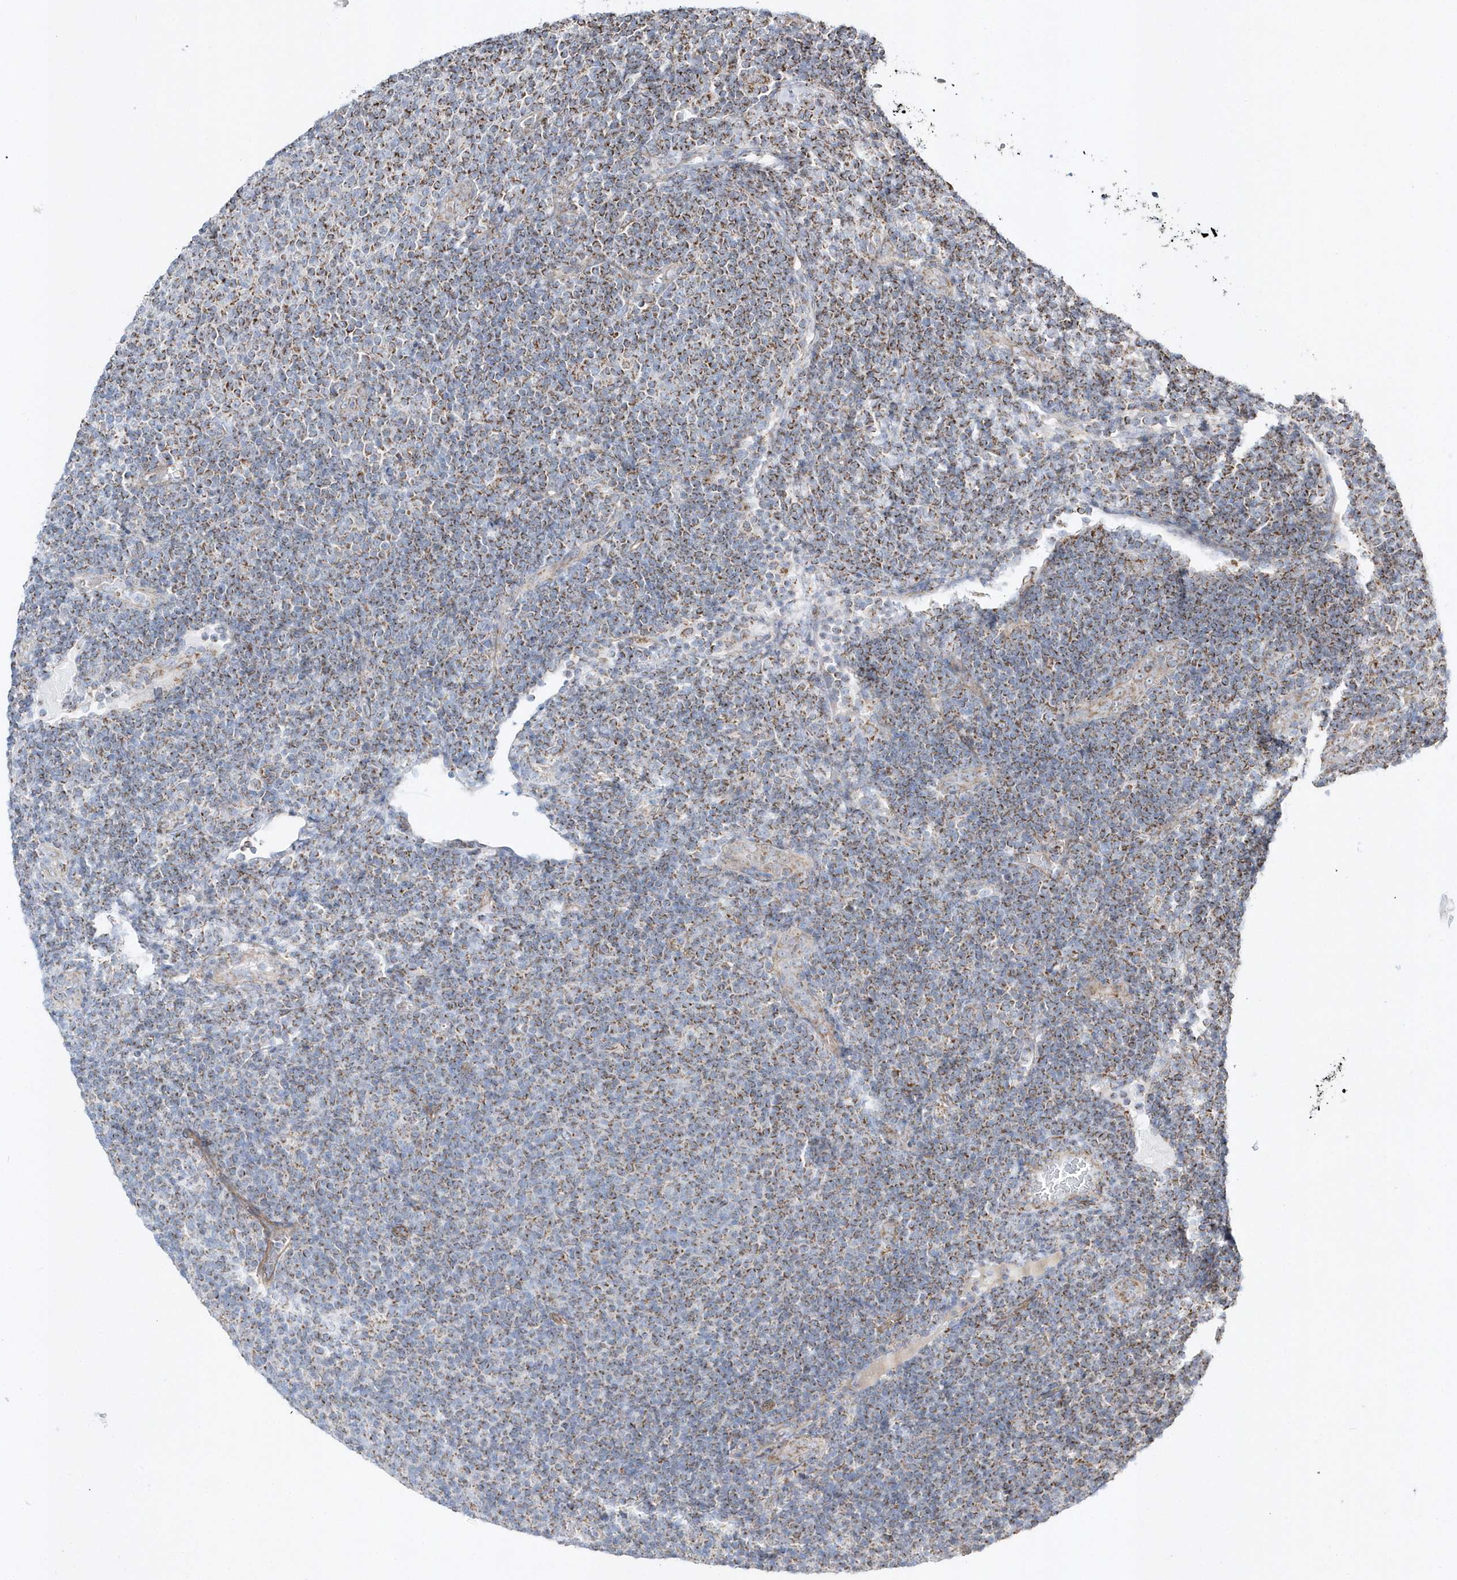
{"staining": {"intensity": "moderate", "quantity": ">75%", "location": "cytoplasmic/membranous"}, "tissue": "lymphoma", "cell_type": "Tumor cells", "image_type": "cancer", "snomed": [{"axis": "morphology", "description": "Malignant lymphoma, non-Hodgkin's type, Low grade"}, {"axis": "topography", "description": "Lymph node"}], "caption": "Brown immunohistochemical staining in human lymphoma shows moderate cytoplasmic/membranous staining in about >75% of tumor cells.", "gene": "OPA1", "patient": {"sex": "male", "age": 66}}